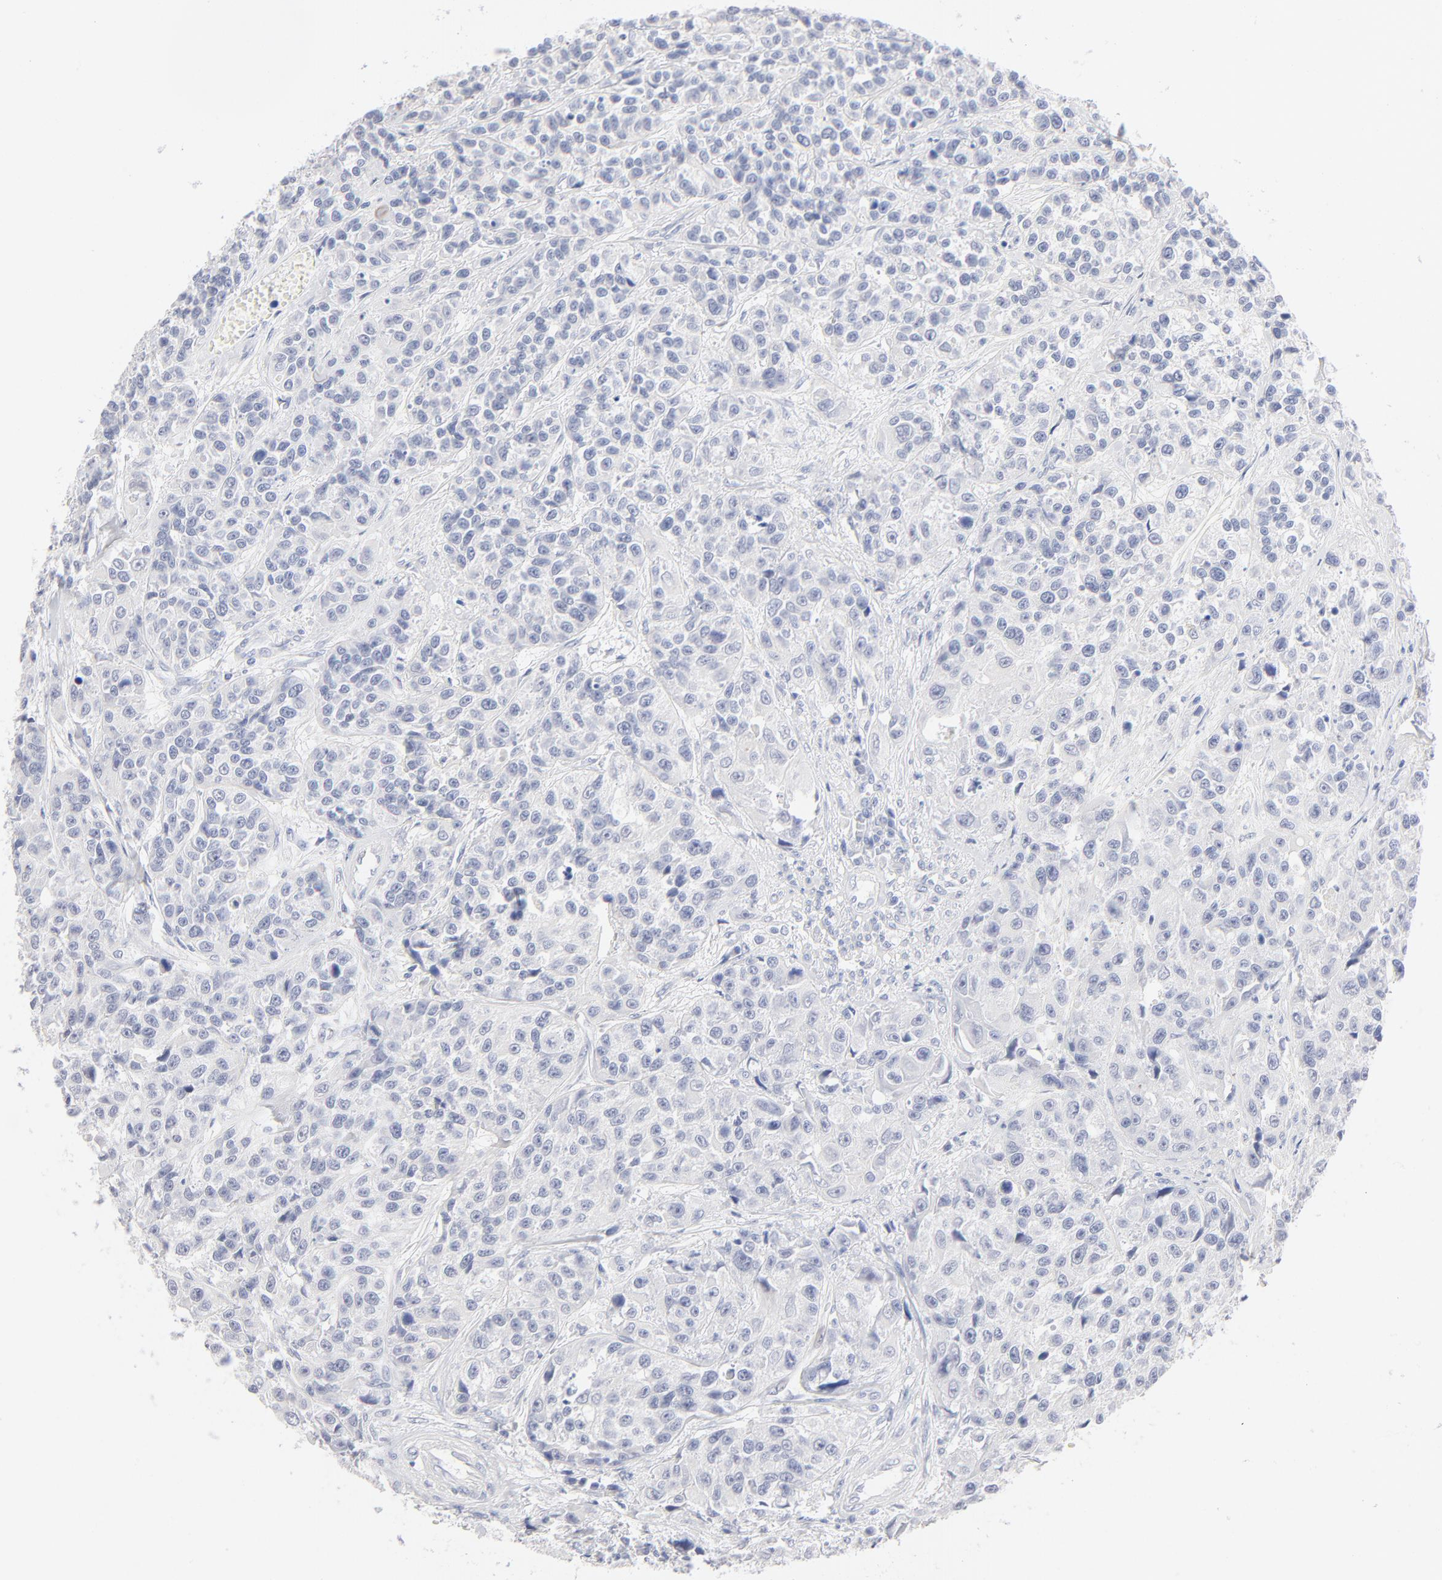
{"staining": {"intensity": "negative", "quantity": "none", "location": "none"}, "tissue": "urothelial cancer", "cell_type": "Tumor cells", "image_type": "cancer", "snomed": [{"axis": "morphology", "description": "Urothelial carcinoma, High grade"}, {"axis": "topography", "description": "Urinary bladder"}], "caption": "DAB (3,3'-diaminobenzidine) immunohistochemical staining of human urothelial carcinoma (high-grade) exhibits no significant expression in tumor cells.", "gene": "ONECUT1", "patient": {"sex": "female", "age": 81}}